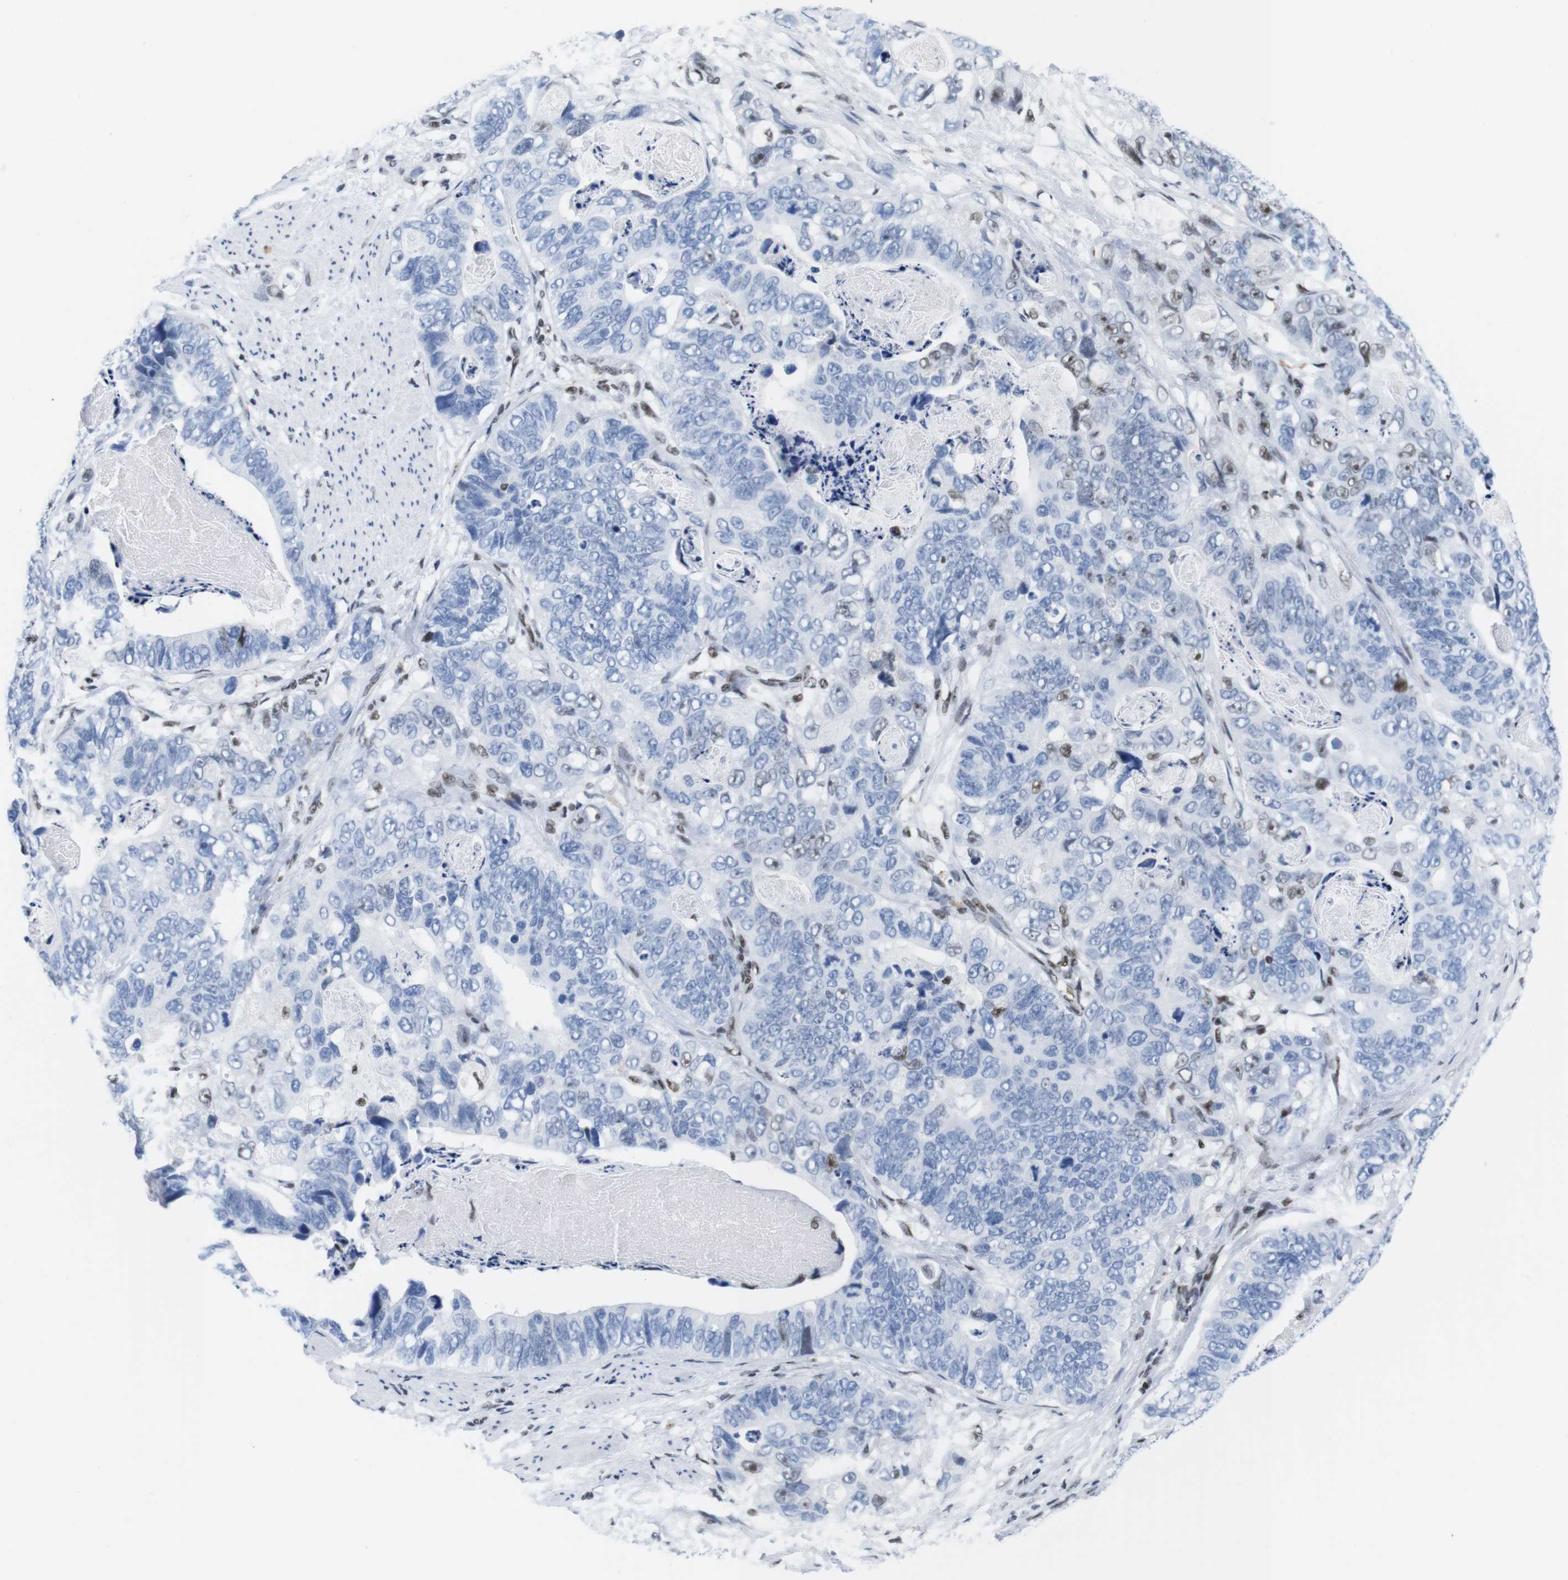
{"staining": {"intensity": "negative", "quantity": "none", "location": "none"}, "tissue": "stomach cancer", "cell_type": "Tumor cells", "image_type": "cancer", "snomed": [{"axis": "morphology", "description": "Adenocarcinoma, NOS"}, {"axis": "topography", "description": "Stomach"}], "caption": "This histopathology image is of stomach adenocarcinoma stained with immunohistochemistry (IHC) to label a protein in brown with the nuclei are counter-stained blue. There is no expression in tumor cells.", "gene": "IFI16", "patient": {"sex": "female", "age": 89}}